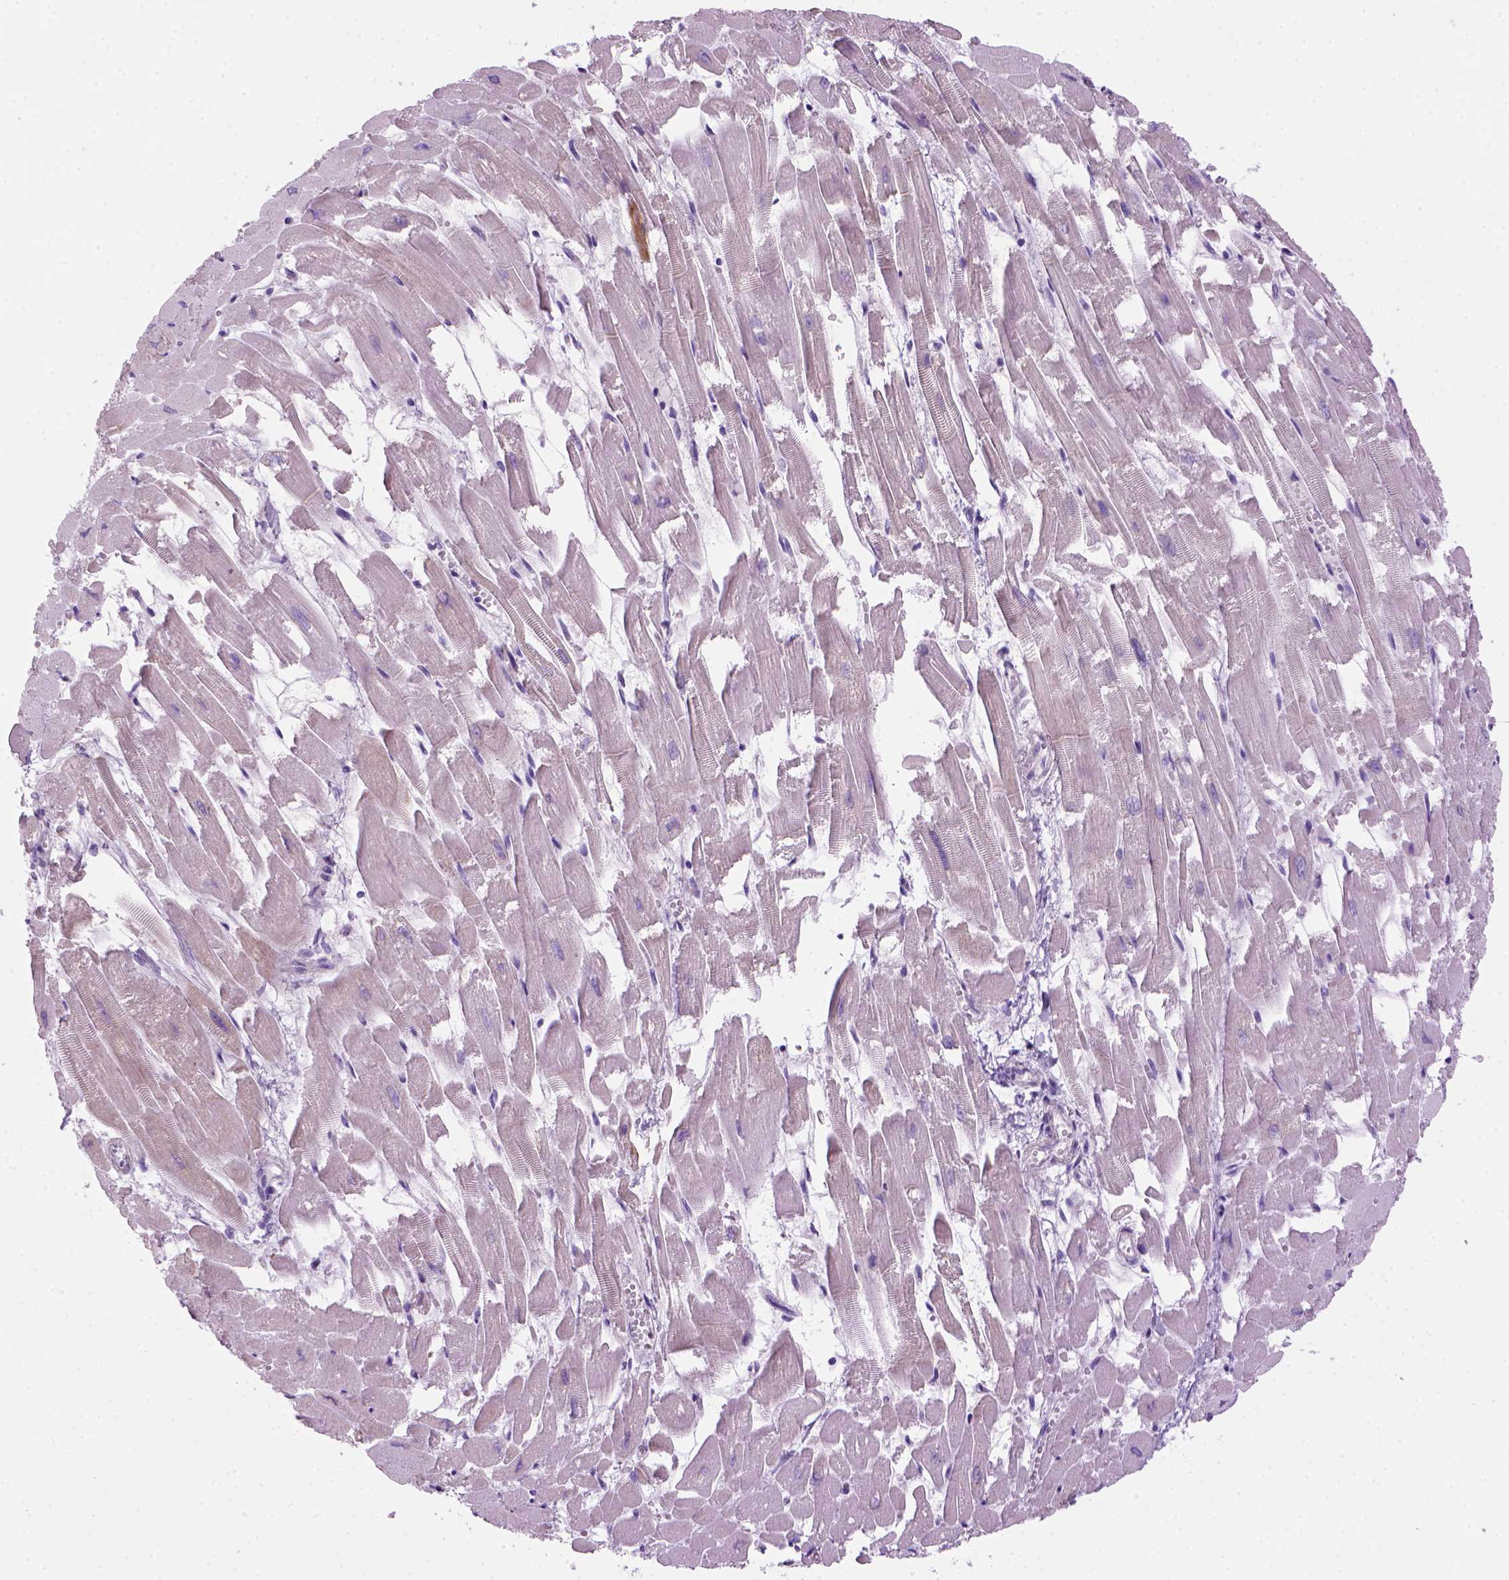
{"staining": {"intensity": "negative", "quantity": "none", "location": "none"}, "tissue": "heart muscle", "cell_type": "Cardiomyocytes", "image_type": "normal", "snomed": [{"axis": "morphology", "description": "Normal tissue, NOS"}, {"axis": "topography", "description": "Heart"}], "caption": "Heart muscle stained for a protein using immunohistochemistry (IHC) exhibits no expression cardiomyocytes.", "gene": "ARHGEF33", "patient": {"sex": "female", "age": 52}}